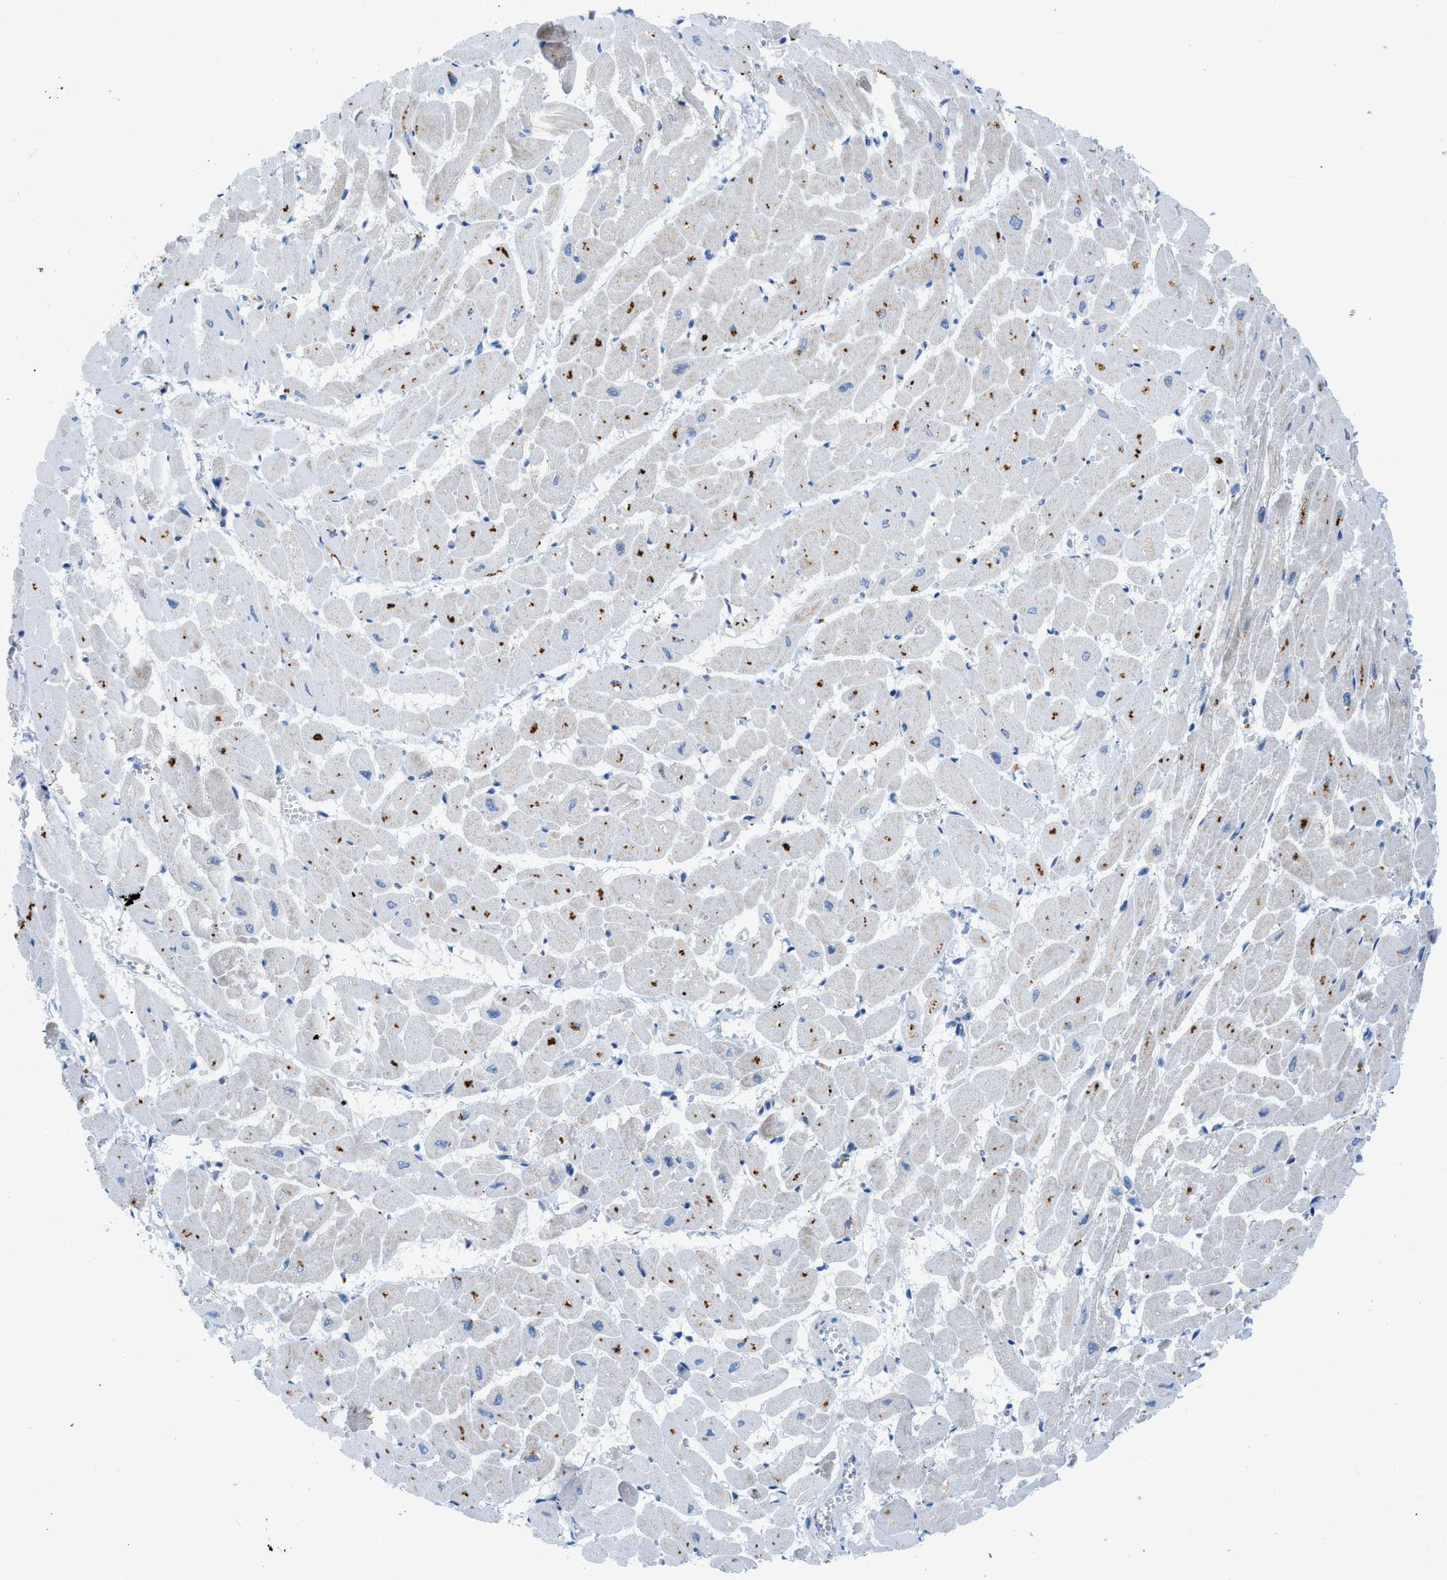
{"staining": {"intensity": "strong", "quantity": "25%-75%", "location": "cytoplasmic/membranous"}, "tissue": "heart muscle", "cell_type": "Cardiomyocytes", "image_type": "normal", "snomed": [{"axis": "morphology", "description": "Normal tissue, NOS"}, {"axis": "topography", "description": "Heart"}], "caption": "IHC (DAB) staining of normal human heart muscle exhibits strong cytoplasmic/membranous protein staining in approximately 25%-75% of cardiomyocytes.", "gene": "TMEM248", "patient": {"sex": "male", "age": 45}}